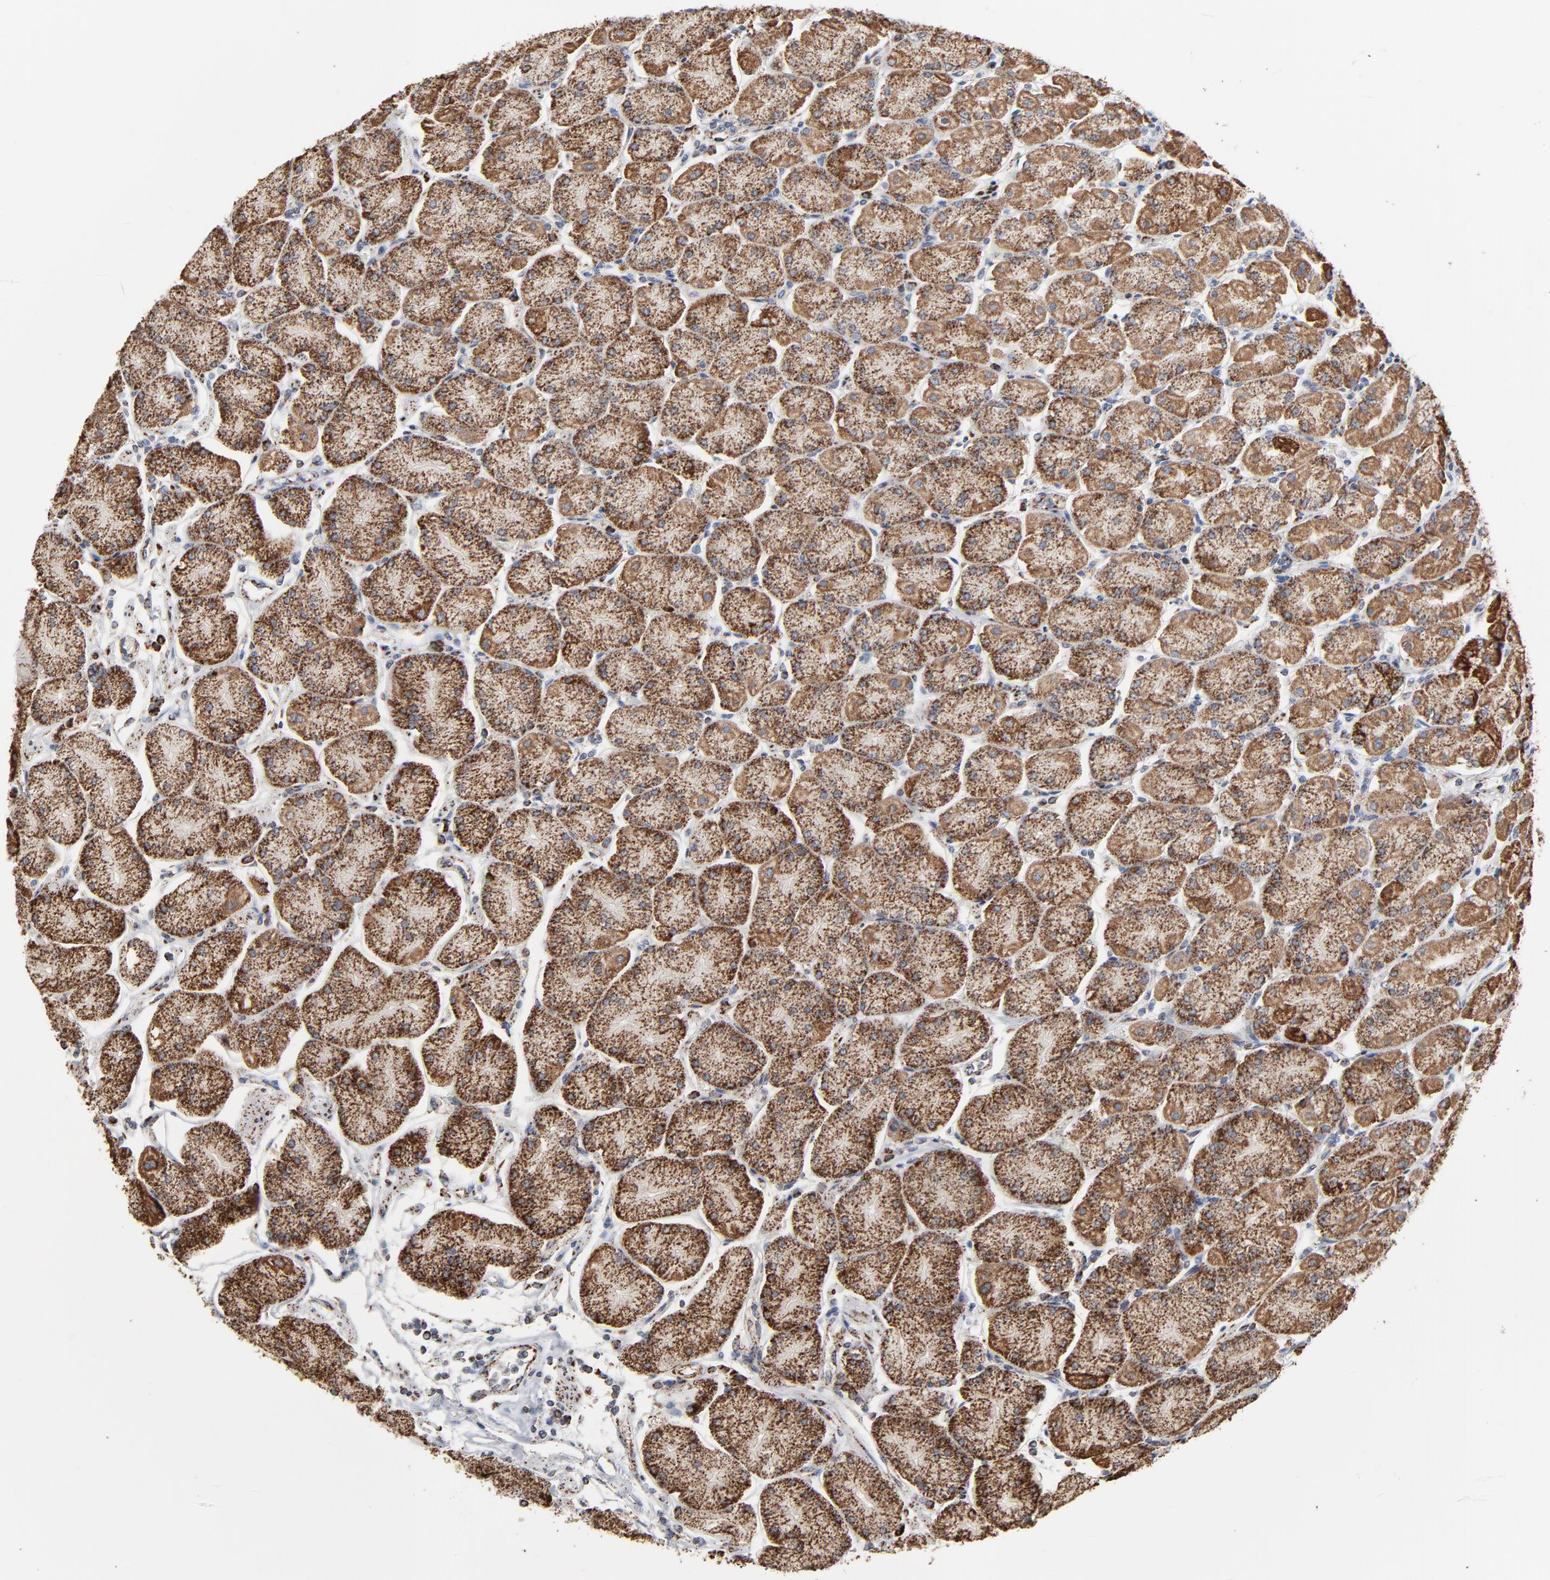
{"staining": {"intensity": "strong", "quantity": ">75%", "location": "cytoplasmic/membranous"}, "tissue": "stomach", "cell_type": "Glandular cells", "image_type": "normal", "snomed": [{"axis": "morphology", "description": "Normal tissue, NOS"}, {"axis": "topography", "description": "Stomach, upper"}, {"axis": "topography", "description": "Stomach"}], "caption": "Protein staining of benign stomach demonstrates strong cytoplasmic/membranous staining in about >75% of glandular cells.", "gene": "UQCRC1", "patient": {"sex": "male", "age": 76}}